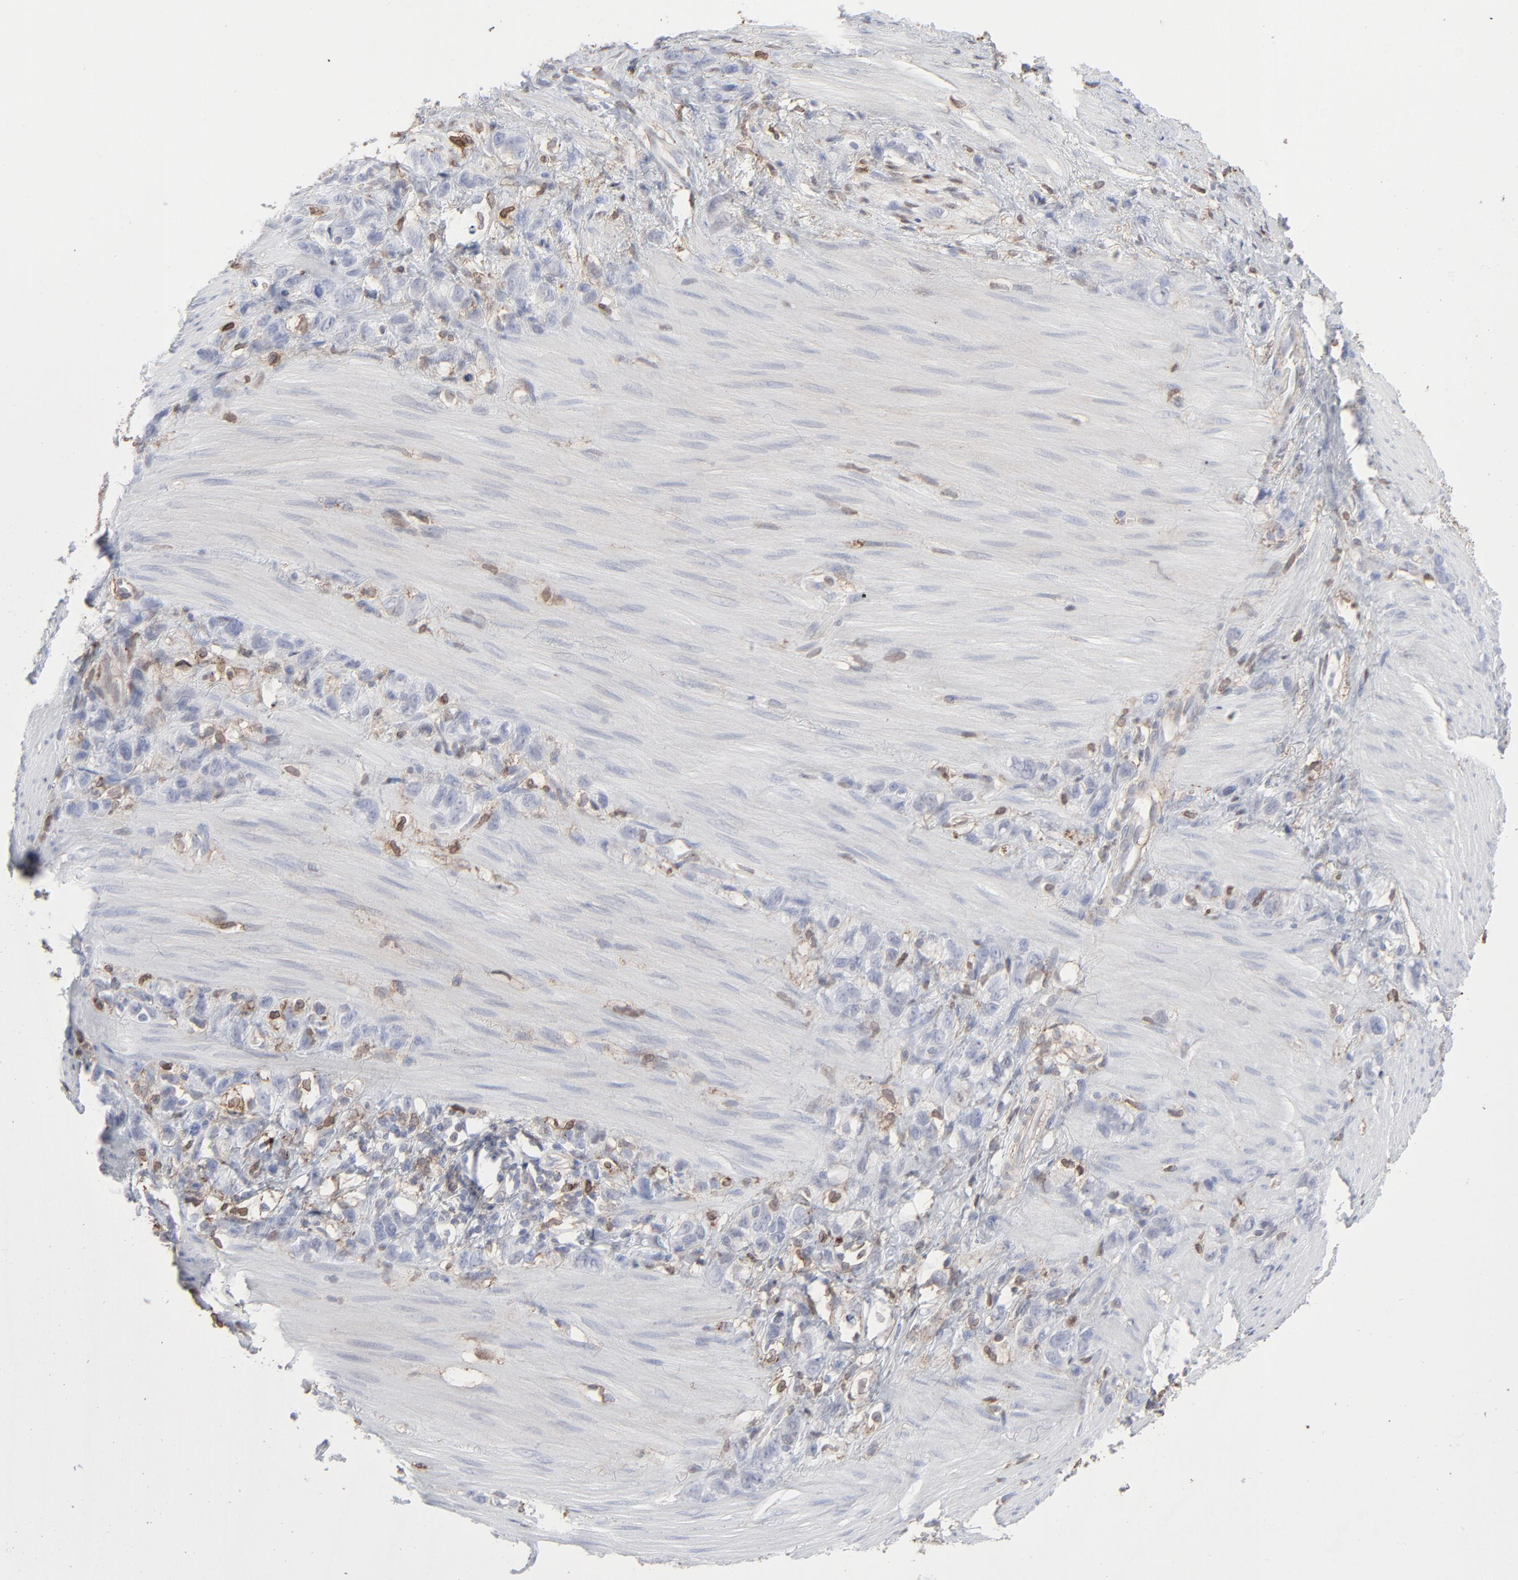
{"staining": {"intensity": "weak", "quantity": "25%-75%", "location": "cytoplasmic/membranous"}, "tissue": "stomach cancer", "cell_type": "Tumor cells", "image_type": "cancer", "snomed": [{"axis": "morphology", "description": "Normal tissue, NOS"}, {"axis": "morphology", "description": "Adenocarcinoma, NOS"}, {"axis": "morphology", "description": "Adenocarcinoma, High grade"}, {"axis": "topography", "description": "Stomach, upper"}, {"axis": "topography", "description": "Stomach"}], "caption": "Human stomach cancer (high-grade adenocarcinoma) stained with a protein marker demonstrates weak staining in tumor cells.", "gene": "ANXA5", "patient": {"sex": "female", "age": 65}}